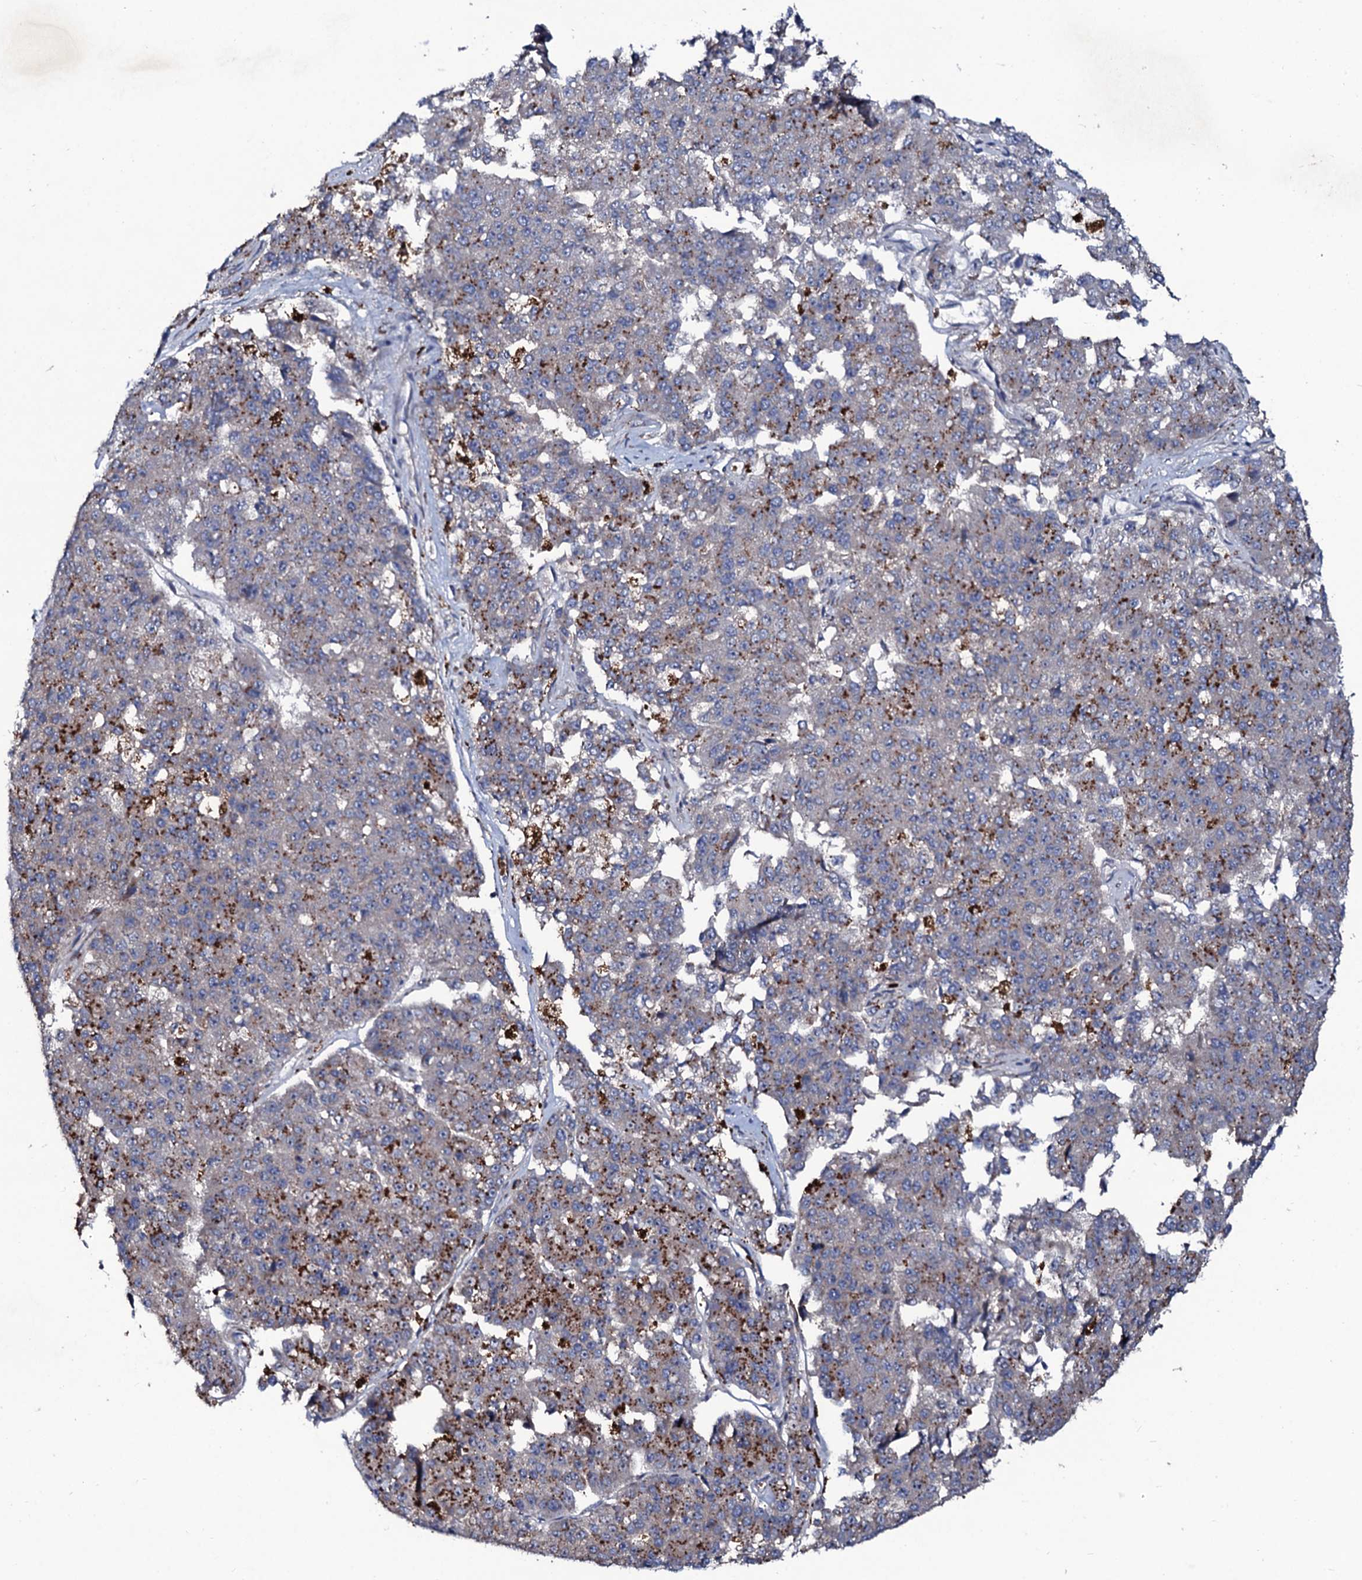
{"staining": {"intensity": "moderate", "quantity": "25%-75%", "location": "cytoplasmic/membranous"}, "tissue": "pancreatic cancer", "cell_type": "Tumor cells", "image_type": "cancer", "snomed": [{"axis": "morphology", "description": "Adenocarcinoma, NOS"}, {"axis": "topography", "description": "Pancreas"}], "caption": "Pancreatic cancer tissue reveals moderate cytoplasmic/membranous expression in about 25%-75% of tumor cells", "gene": "COG6", "patient": {"sex": "male", "age": 50}}